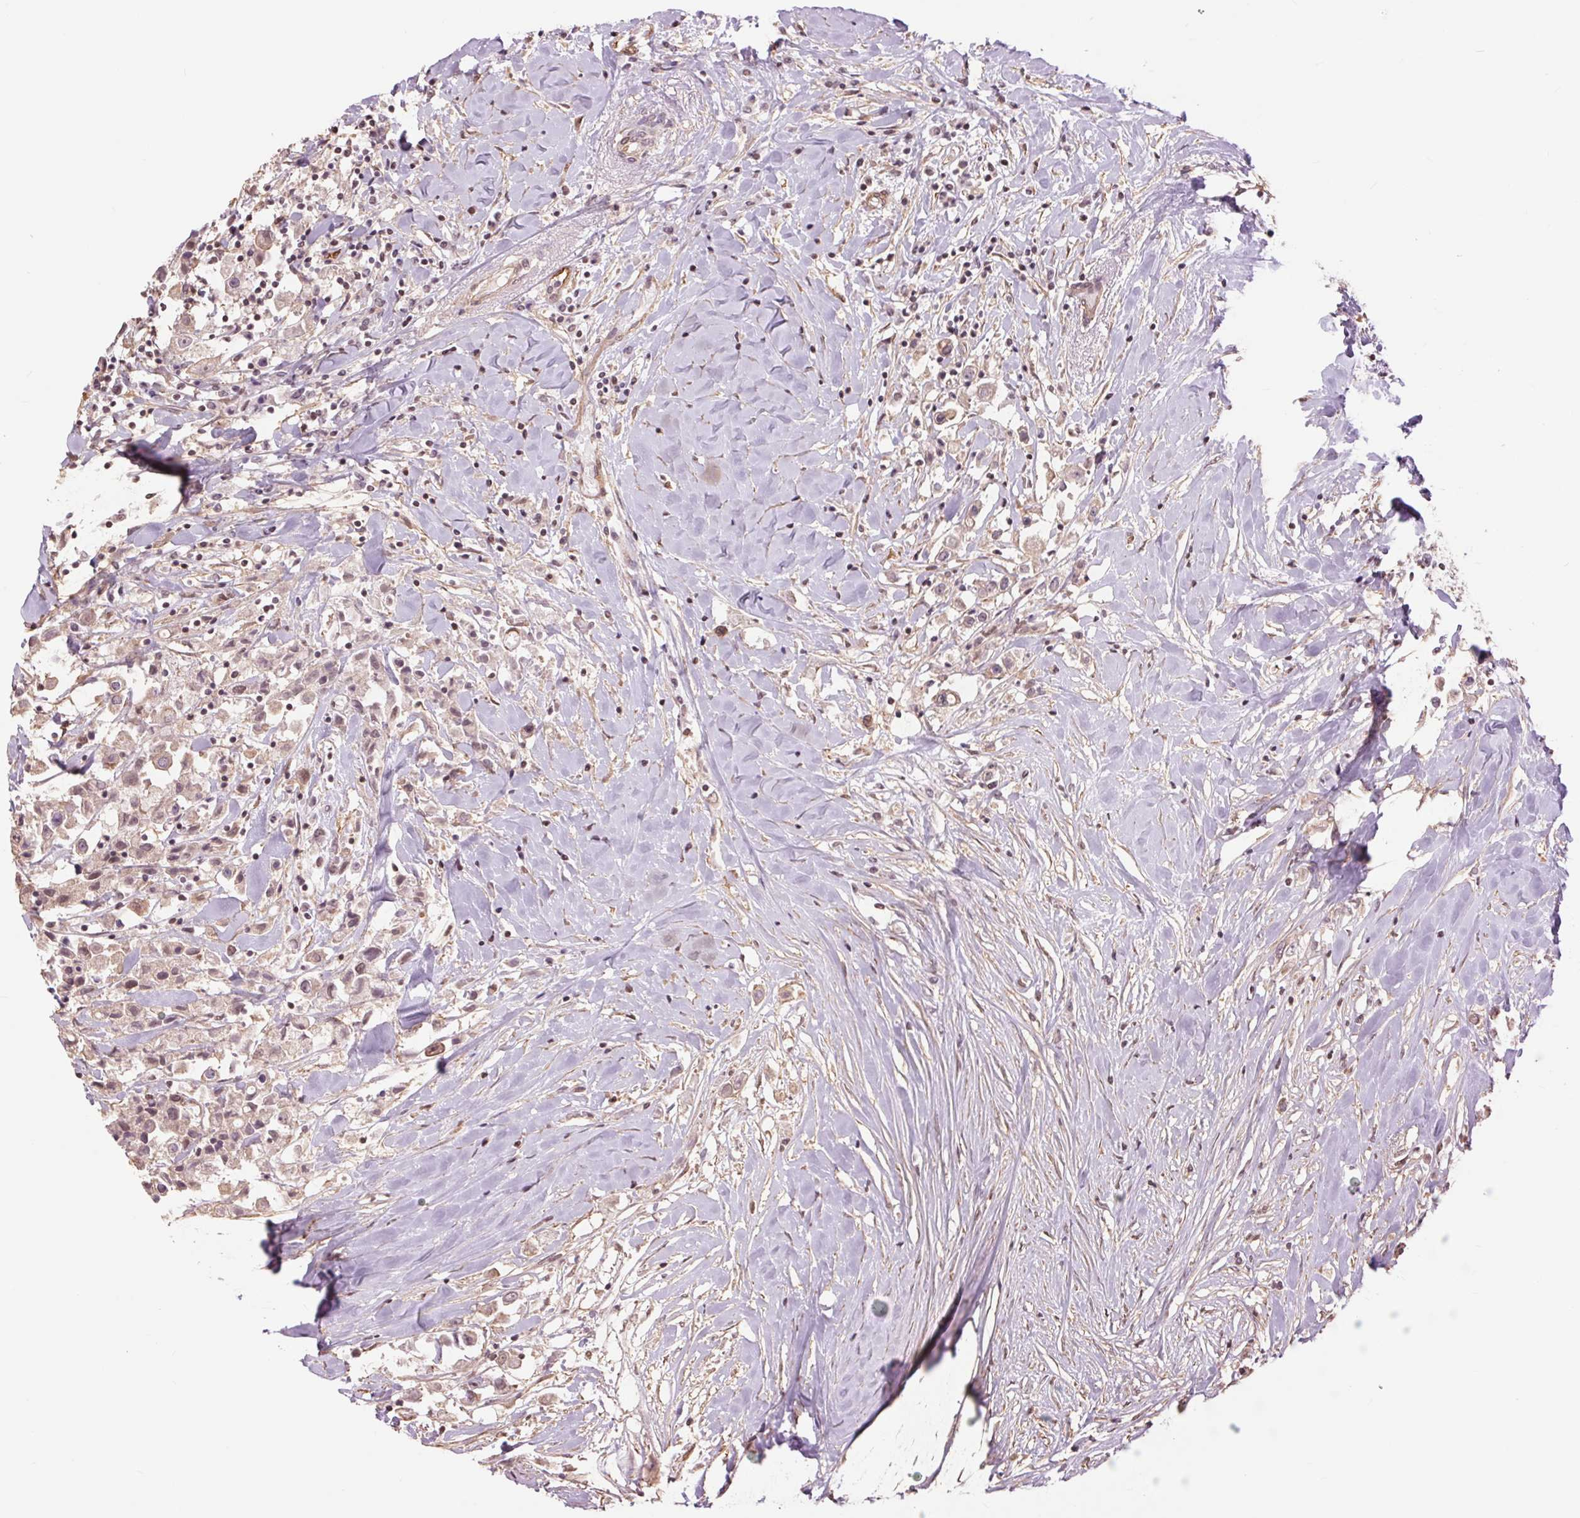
{"staining": {"intensity": "weak", "quantity": "25%-75%", "location": "cytoplasmic/membranous,nuclear"}, "tissue": "breast cancer", "cell_type": "Tumor cells", "image_type": "cancer", "snomed": [{"axis": "morphology", "description": "Duct carcinoma"}, {"axis": "topography", "description": "Breast"}], "caption": "A micrograph showing weak cytoplasmic/membranous and nuclear positivity in approximately 25%-75% of tumor cells in breast intraductal carcinoma, as visualized by brown immunohistochemical staining.", "gene": "PALM", "patient": {"sex": "female", "age": 61}}